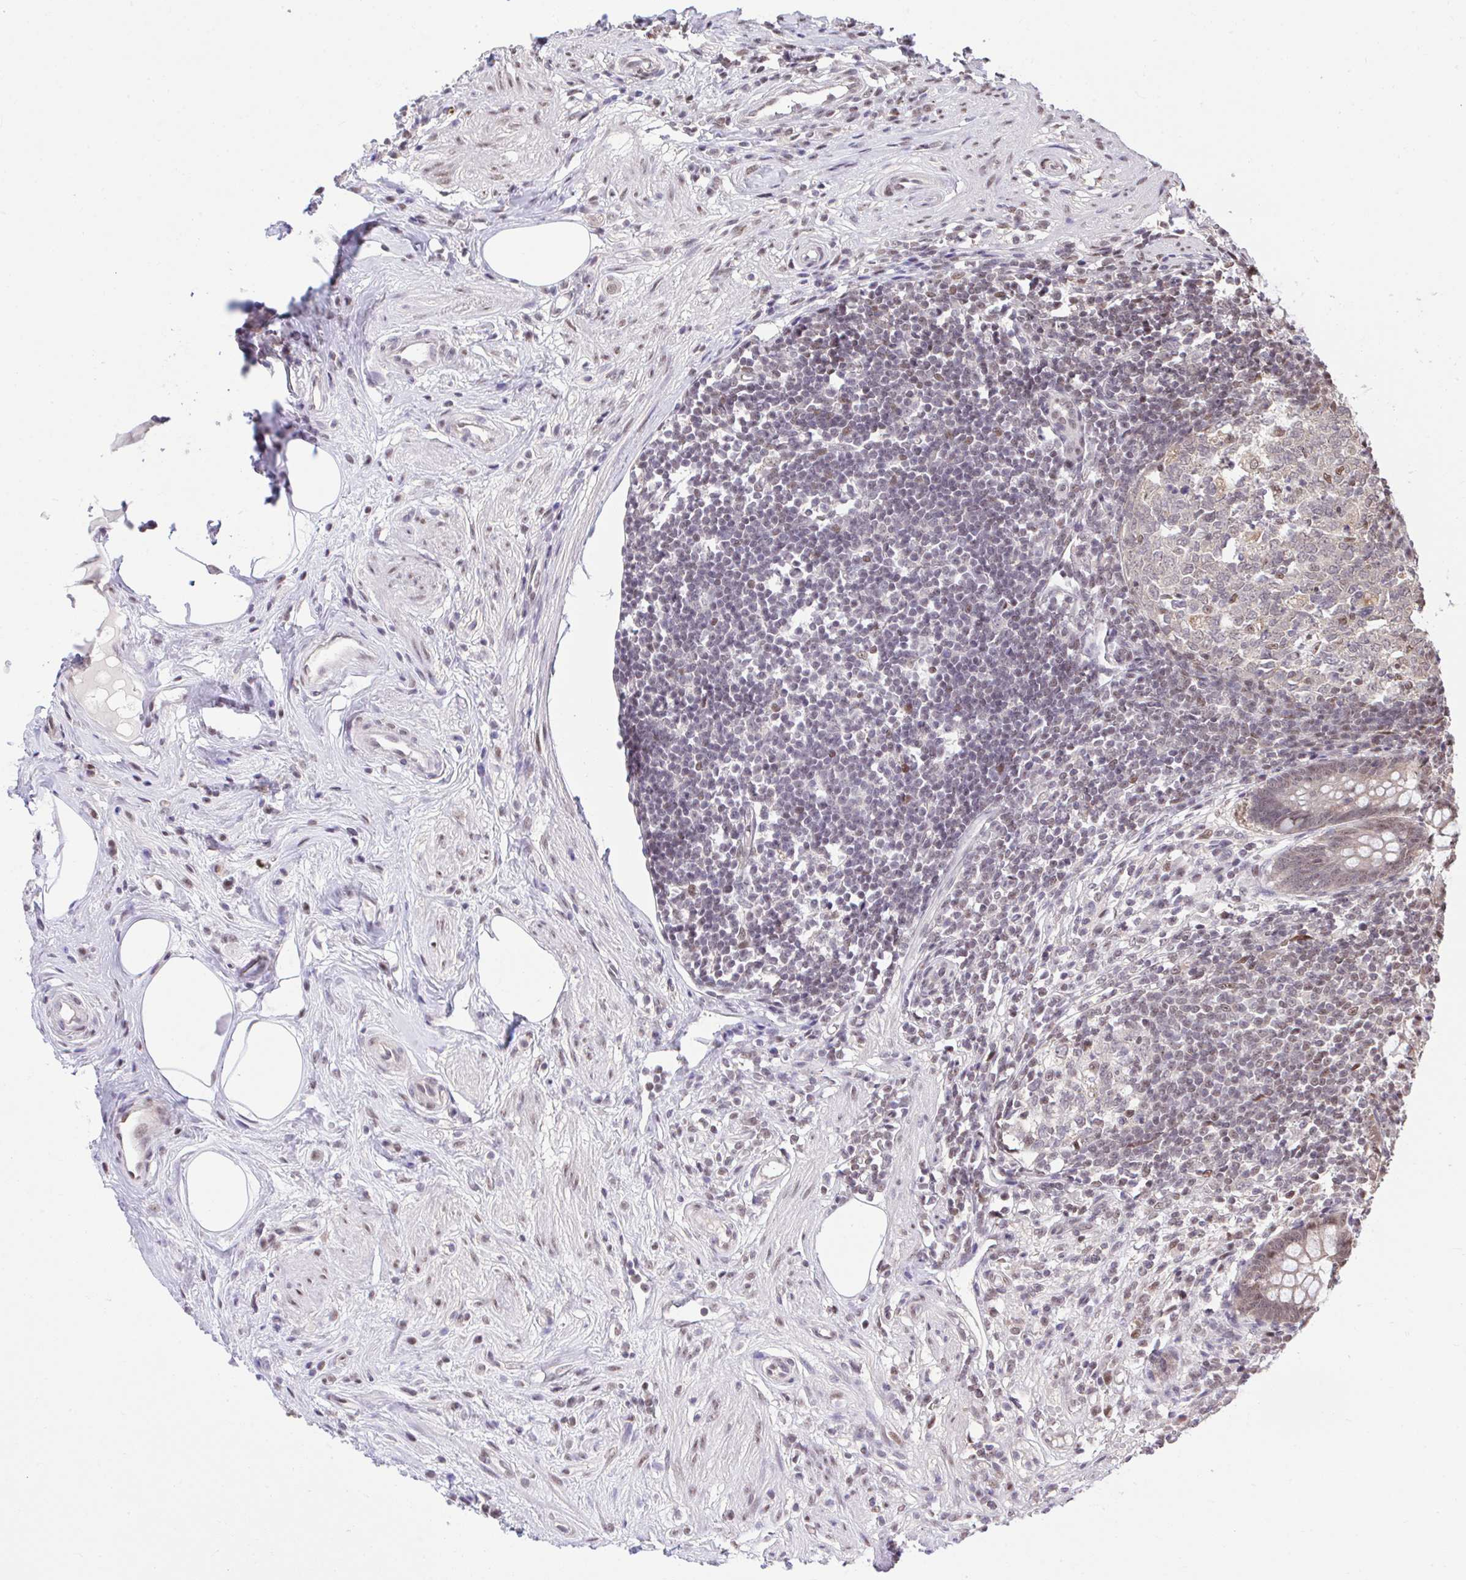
{"staining": {"intensity": "moderate", "quantity": ">75%", "location": "cytoplasmic/membranous,nuclear"}, "tissue": "appendix", "cell_type": "Glandular cells", "image_type": "normal", "snomed": [{"axis": "morphology", "description": "Normal tissue, NOS"}, {"axis": "topography", "description": "Appendix"}], "caption": "Protein expression analysis of unremarkable appendix exhibits moderate cytoplasmic/membranous,nuclear expression in approximately >75% of glandular cells.", "gene": "GLIS3", "patient": {"sex": "female", "age": 56}}